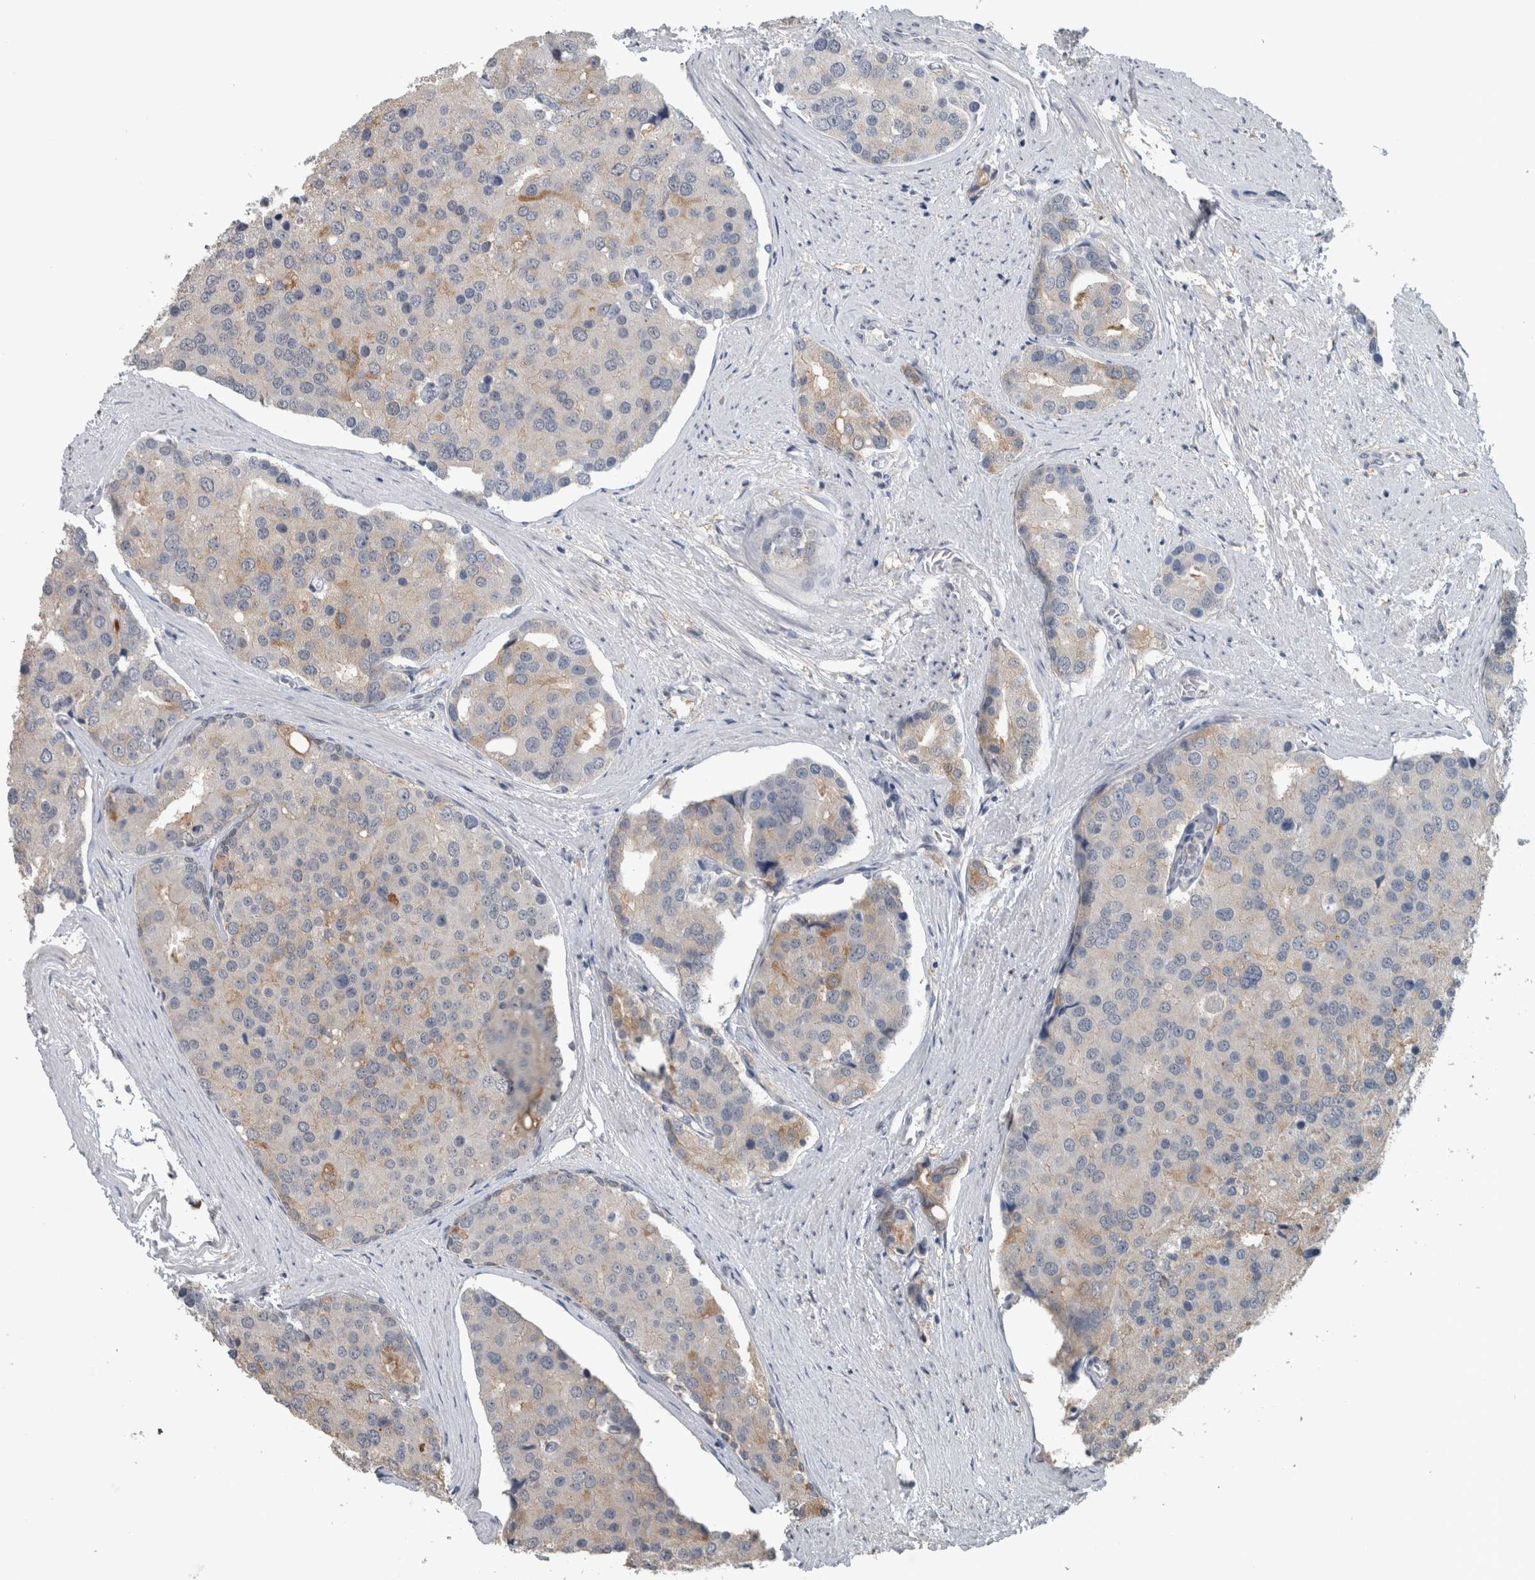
{"staining": {"intensity": "moderate", "quantity": "25%-75%", "location": "cytoplasmic/membranous"}, "tissue": "prostate cancer", "cell_type": "Tumor cells", "image_type": "cancer", "snomed": [{"axis": "morphology", "description": "Adenocarcinoma, High grade"}, {"axis": "topography", "description": "Prostate"}], "caption": "A histopathology image of human prostate cancer stained for a protein exhibits moderate cytoplasmic/membranous brown staining in tumor cells. The protein is shown in brown color, while the nuclei are stained blue.", "gene": "ACSF2", "patient": {"sex": "male", "age": 50}}